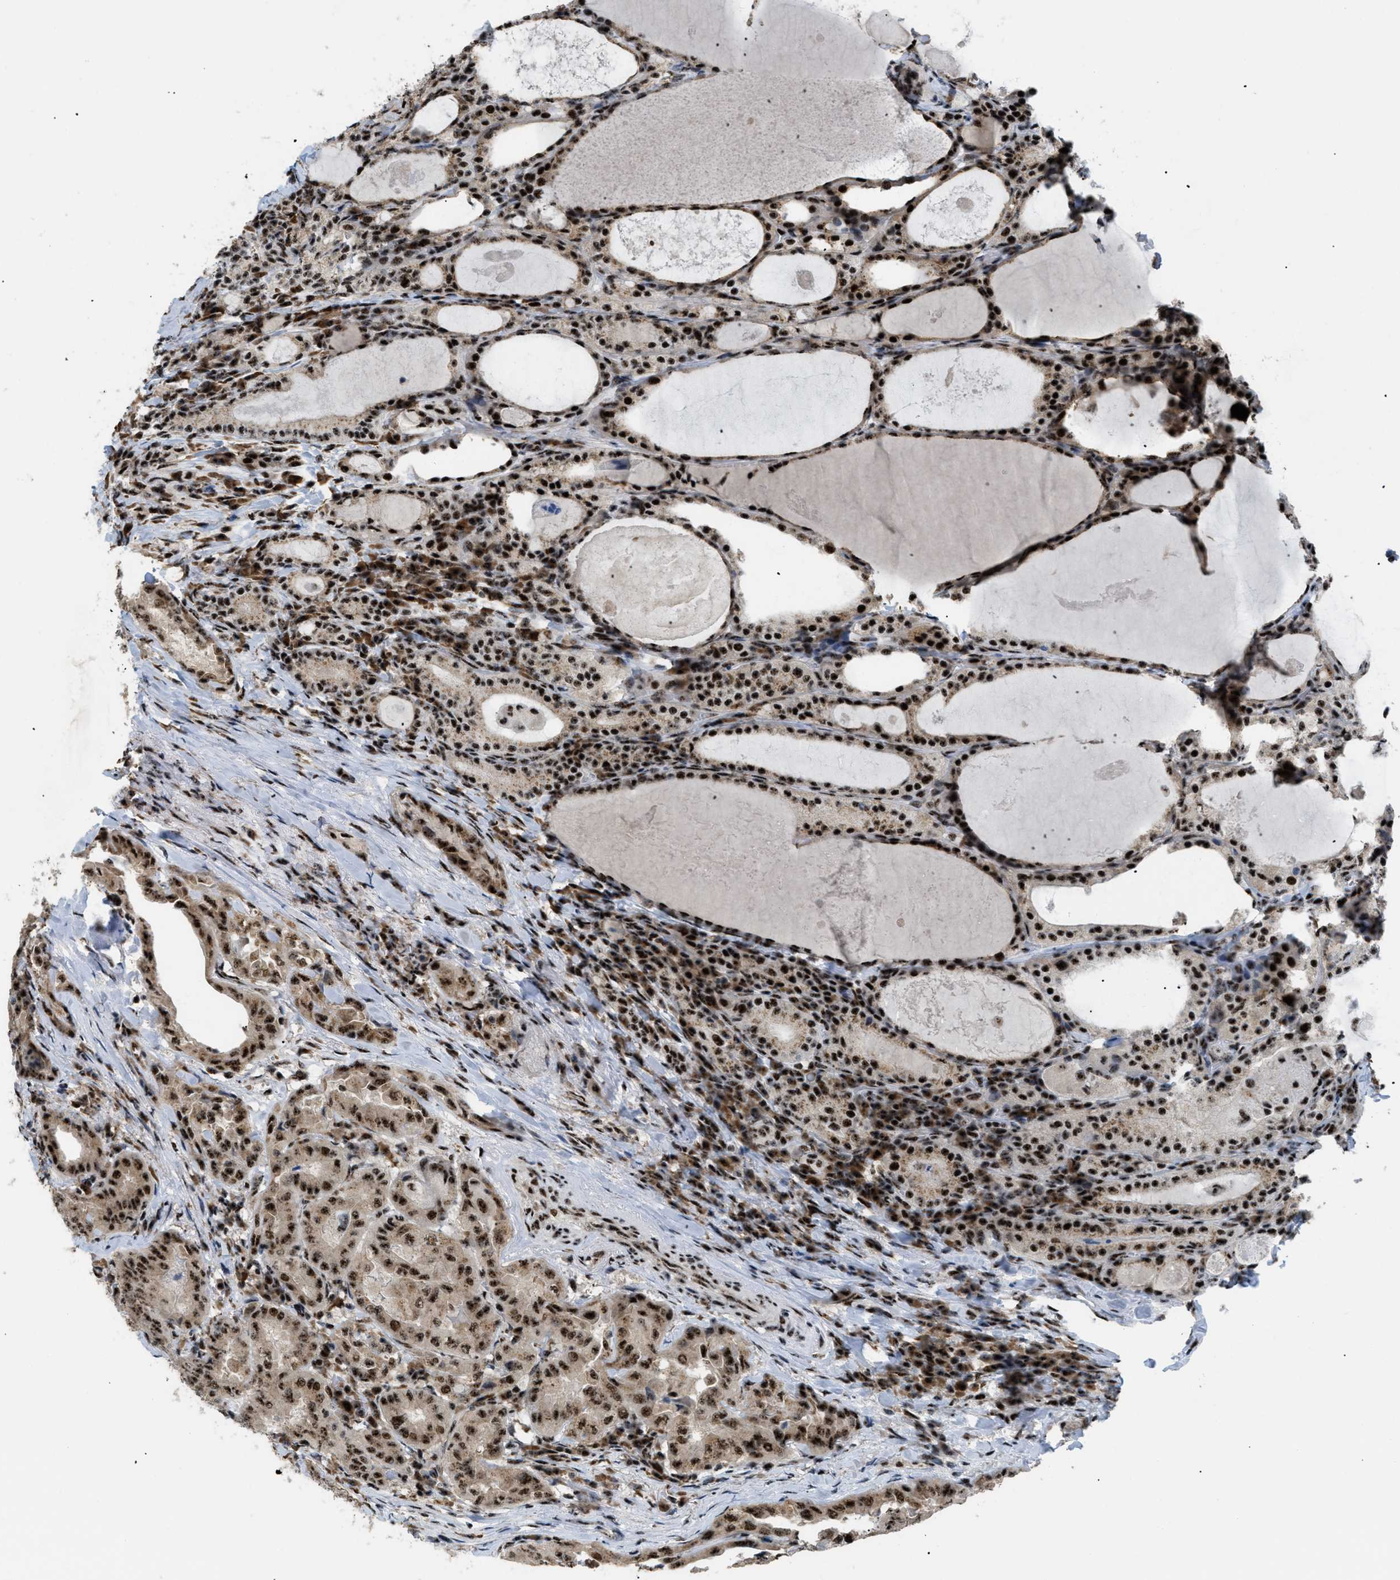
{"staining": {"intensity": "moderate", "quantity": ">75%", "location": "cytoplasmic/membranous,nuclear"}, "tissue": "thyroid cancer", "cell_type": "Tumor cells", "image_type": "cancer", "snomed": [{"axis": "morphology", "description": "Papillary adenocarcinoma, NOS"}, {"axis": "topography", "description": "Thyroid gland"}], "caption": "Thyroid papillary adenocarcinoma tissue demonstrates moderate cytoplasmic/membranous and nuclear positivity in about >75% of tumor cells", "gene": "CDR2", "patient": {"sex": "female", "age": 42}}